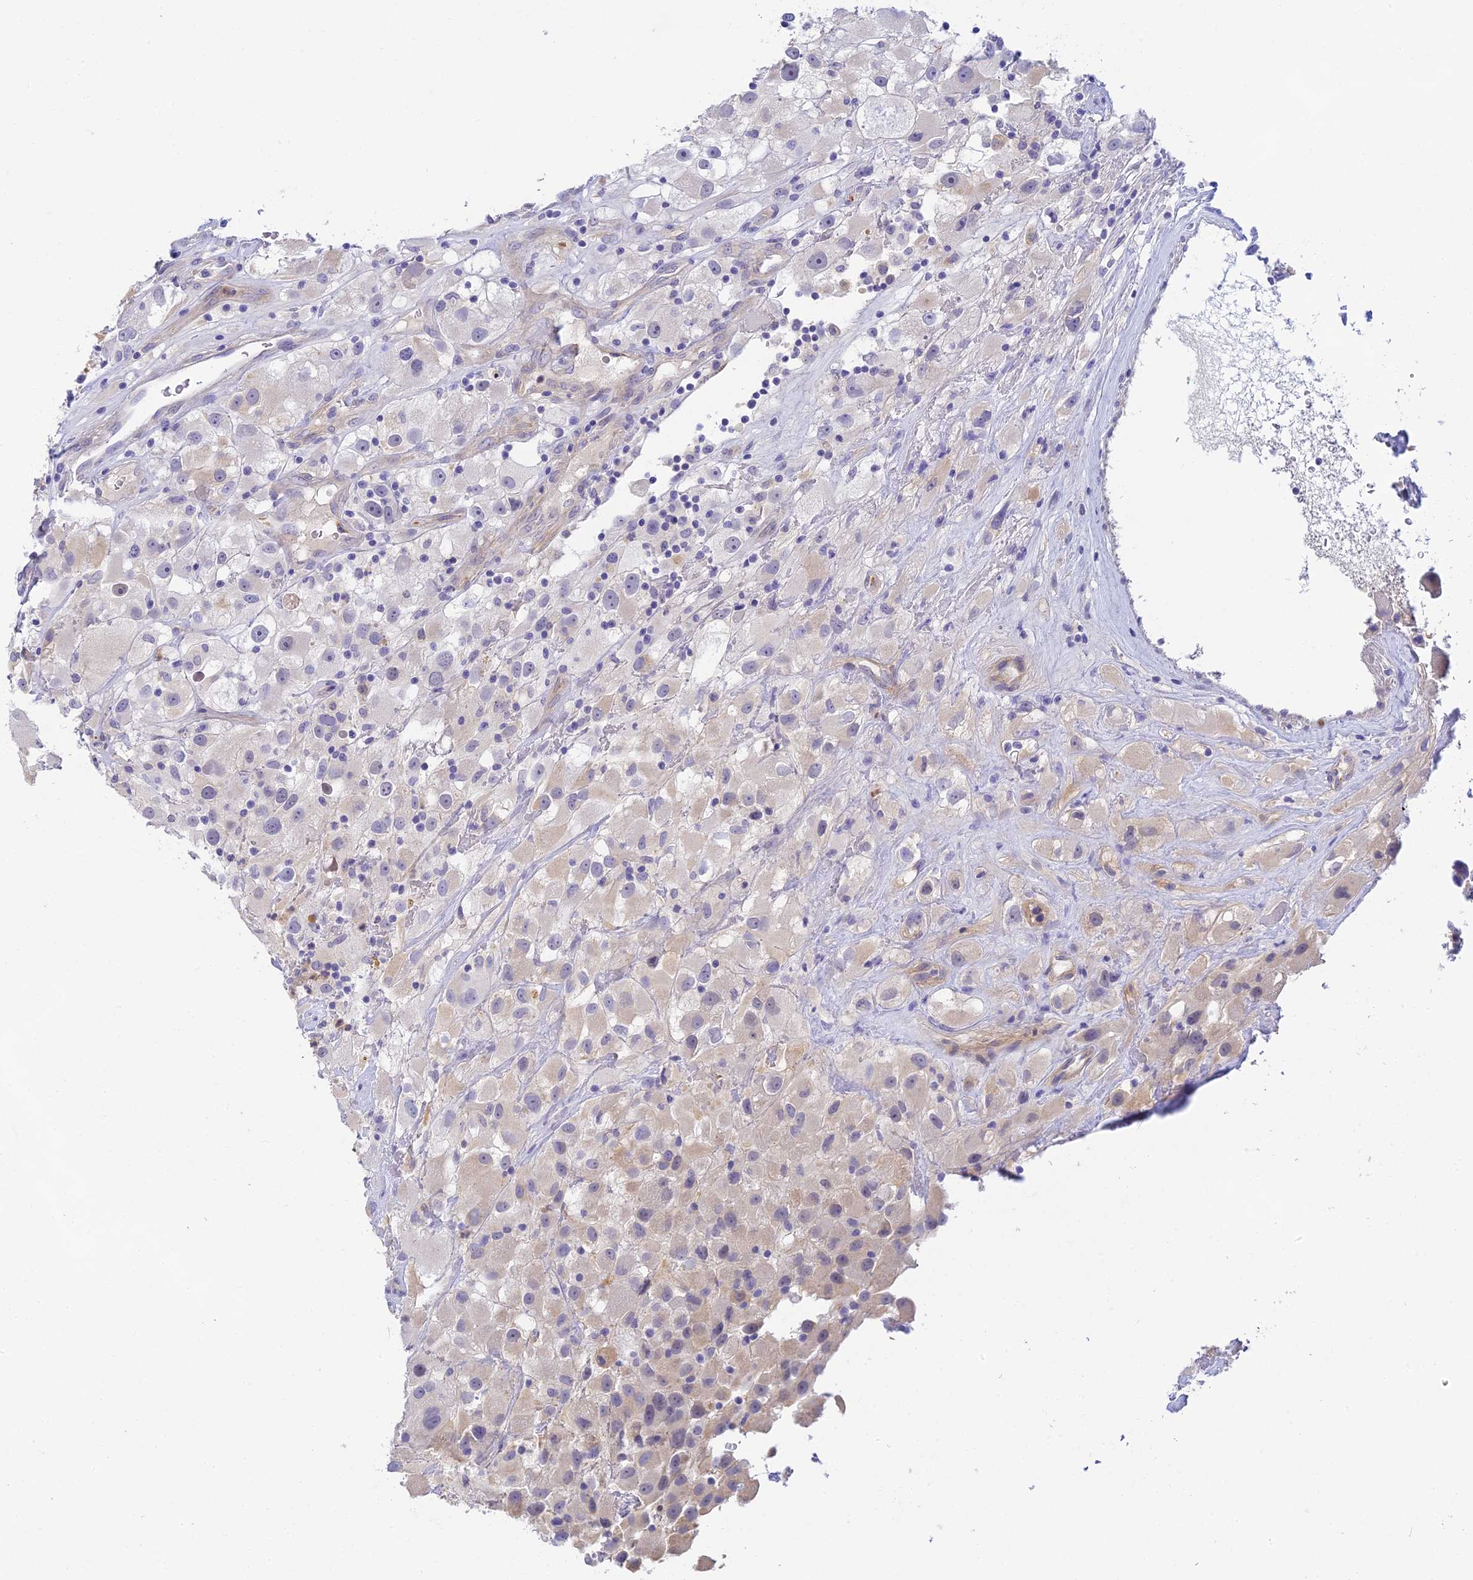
{"staining": {"intensity": "weak", "quantity": "<25%", "location": "cytoplasmic/membranous"}, "tissue": "renal cancer", "cell_type": "Tumor cells", "image_type": "cancer", "snomed": [{"axis": "morphology", "description": "Adenocarcinoma, NOS"}, {"axis": "topography", "description": "Kidney"}], "caption": "Human renal cancer (adenocarcinoma) stained for a protein using immunohistochemistry (IHC) demonstrates no expression in tumor cells.", "gene": "INTS13", "patient": {"sex": "female", "age": 52}}